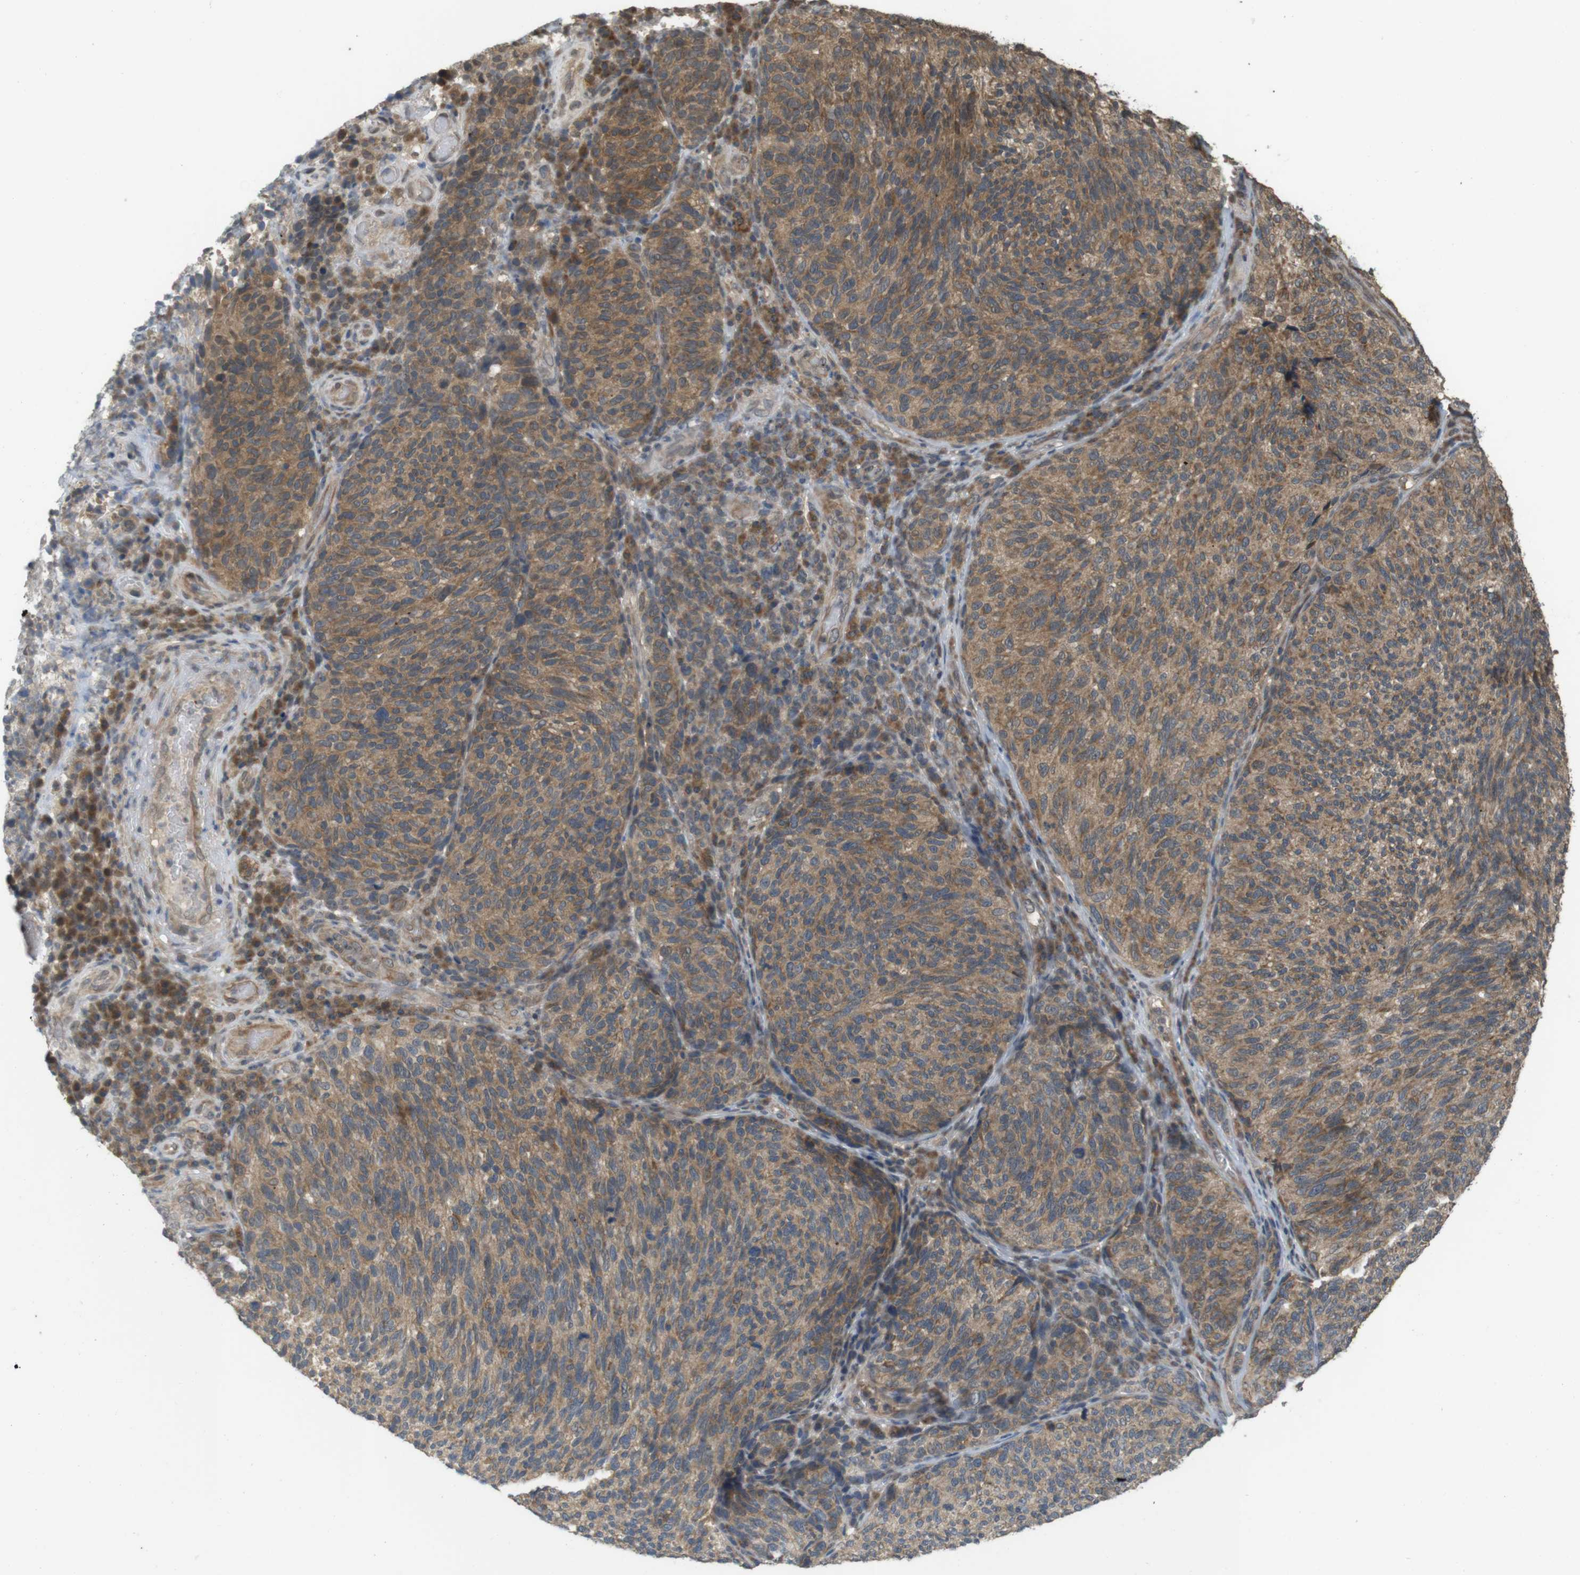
{"staining": {"intensity": "moderate", "quantity": ">75%", "location": "cytoplasmic/membranous"}, "tissue": "melanoma", "cell_type": "Tumor cells", "image_type": "cancer", "snomed": [{"axis": "morphology", "description": "Malignant melanoma, NOS"}, {"axis": "topography", "description": "Skin"}], "caption": "Protein expression analysis of melanoma displays moderate cytoplasmic/membranous staining in about >75% of tumor cells.", "gene": "RNF130", "patient": {"sex": "female", "age": 73}}